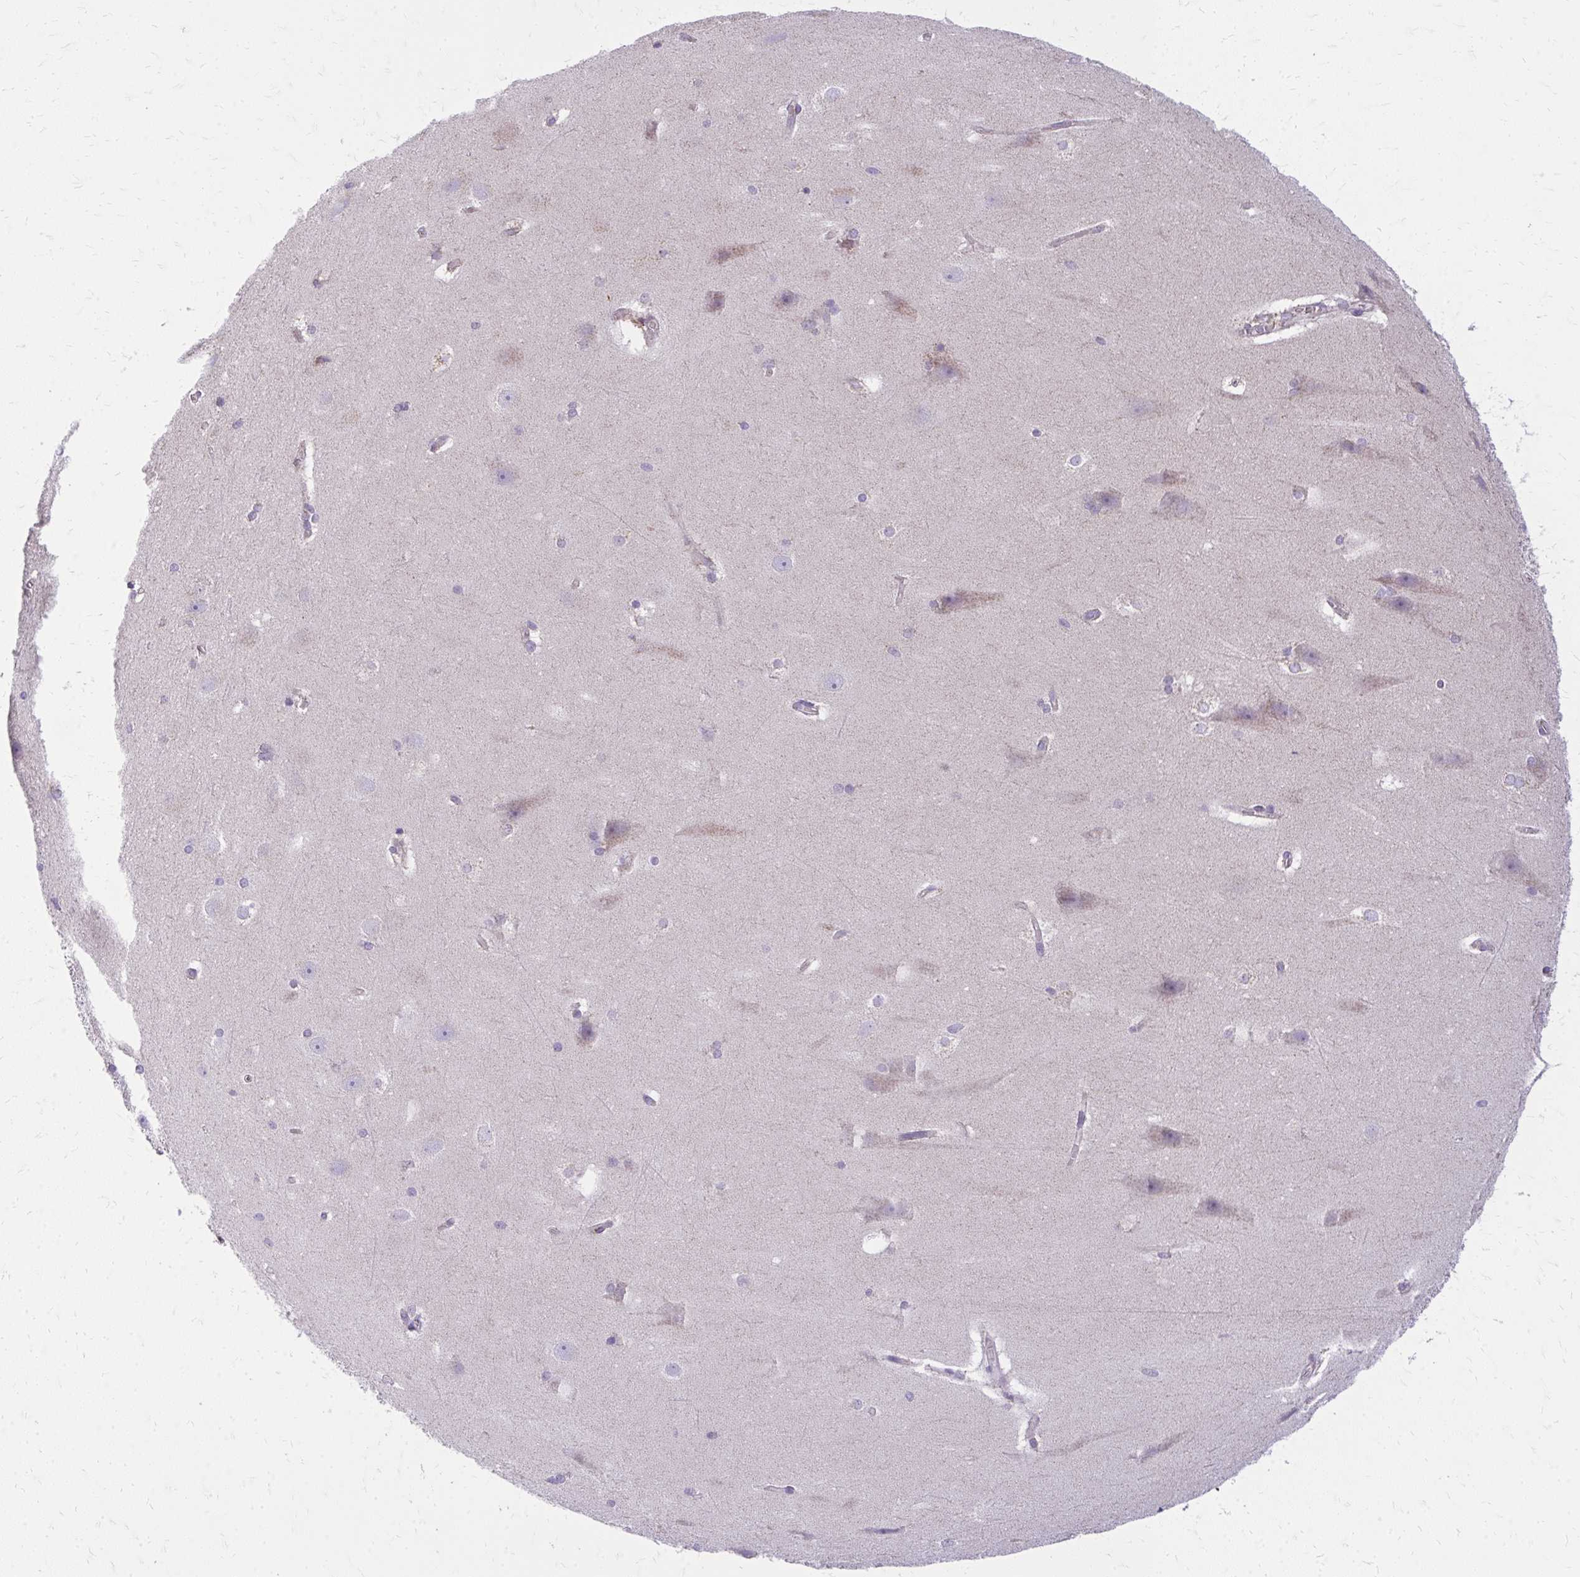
{"staining": {"intensity": "negative", "quantity": "none", "location": "none"}, "tissue": "hippocampus", "cell_type": "Glial cells", "image_type": "normal", "snomed": [{"axis": "morphology", "description": "Normal tissue, NOS"}, {"axis": "topography", "description": "Cerebral cortex"}, {"axis": "topography", "description": "Hippocampus"}], "caption": "Immunohistochemistry micrograph of benign hippocampus: hippocampus stained with DAB (3,3'-diaminobenzidine) shows no significant protein expression in glial cells.", "gene": "IFIT1", "patient": {"sex": "female", "age": 19}}